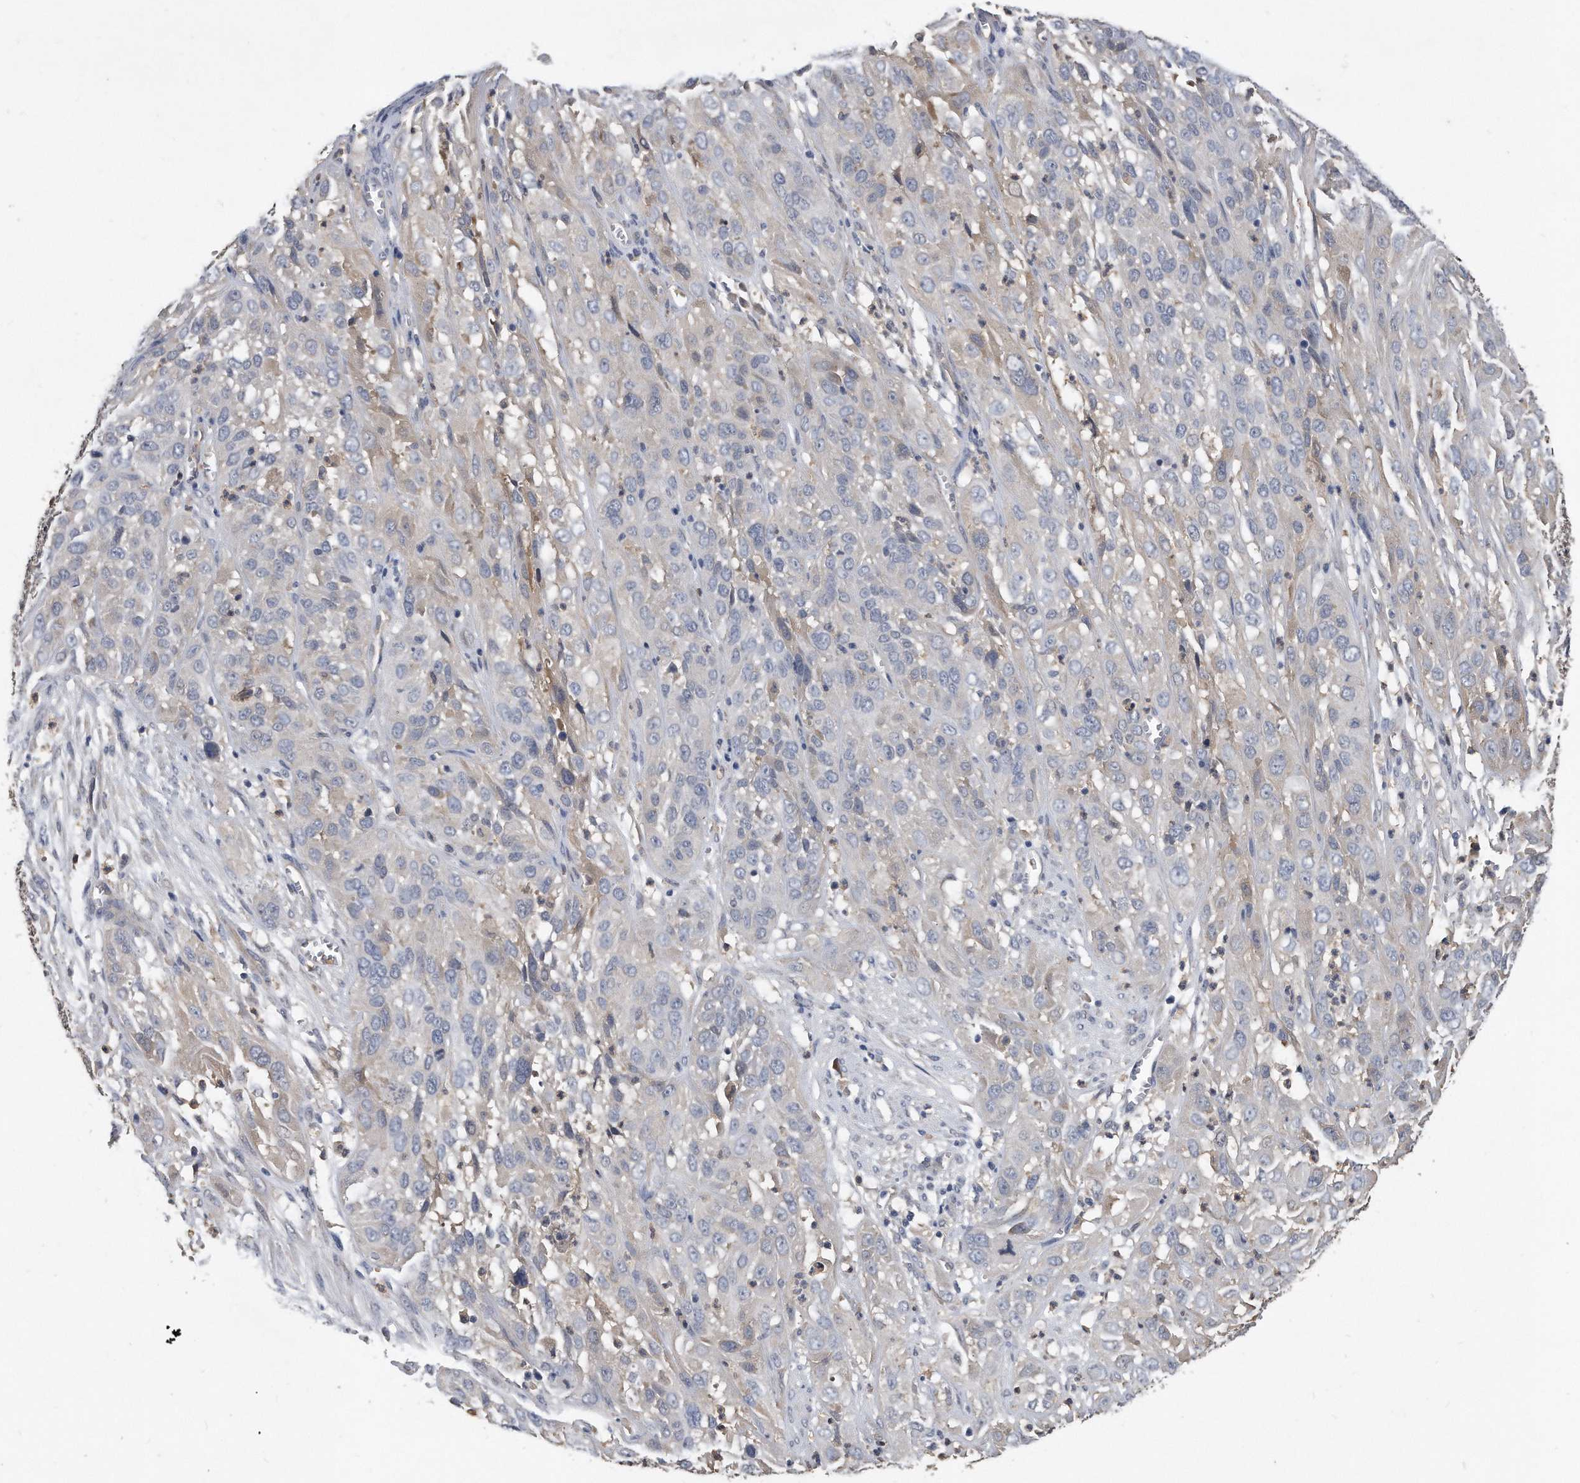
{"staining": {"intensity": "negative", "quantity": "none", "location": "none"}, "tissue": "cervical cancer", "cell_type": "Tumor cells", "image_type": "cancer", "snomed": [{"axis": "morphology", "description": "Squamous cell carcinoma, NOS"}, {"axis": "topography", "description": "Cervix"}], "caption": "Photomicrograph shows no protein positivity in tumor cells of cervical cancer (squamous cell carcinoma) tissue. The staining is performed using DAB (3,3'-diaminobenzidine) brown chromogen with nuclei counter-stained in using hematoxylin.", "gene": "HOMER3", "patient": {"sex": "female", "age": 32}}